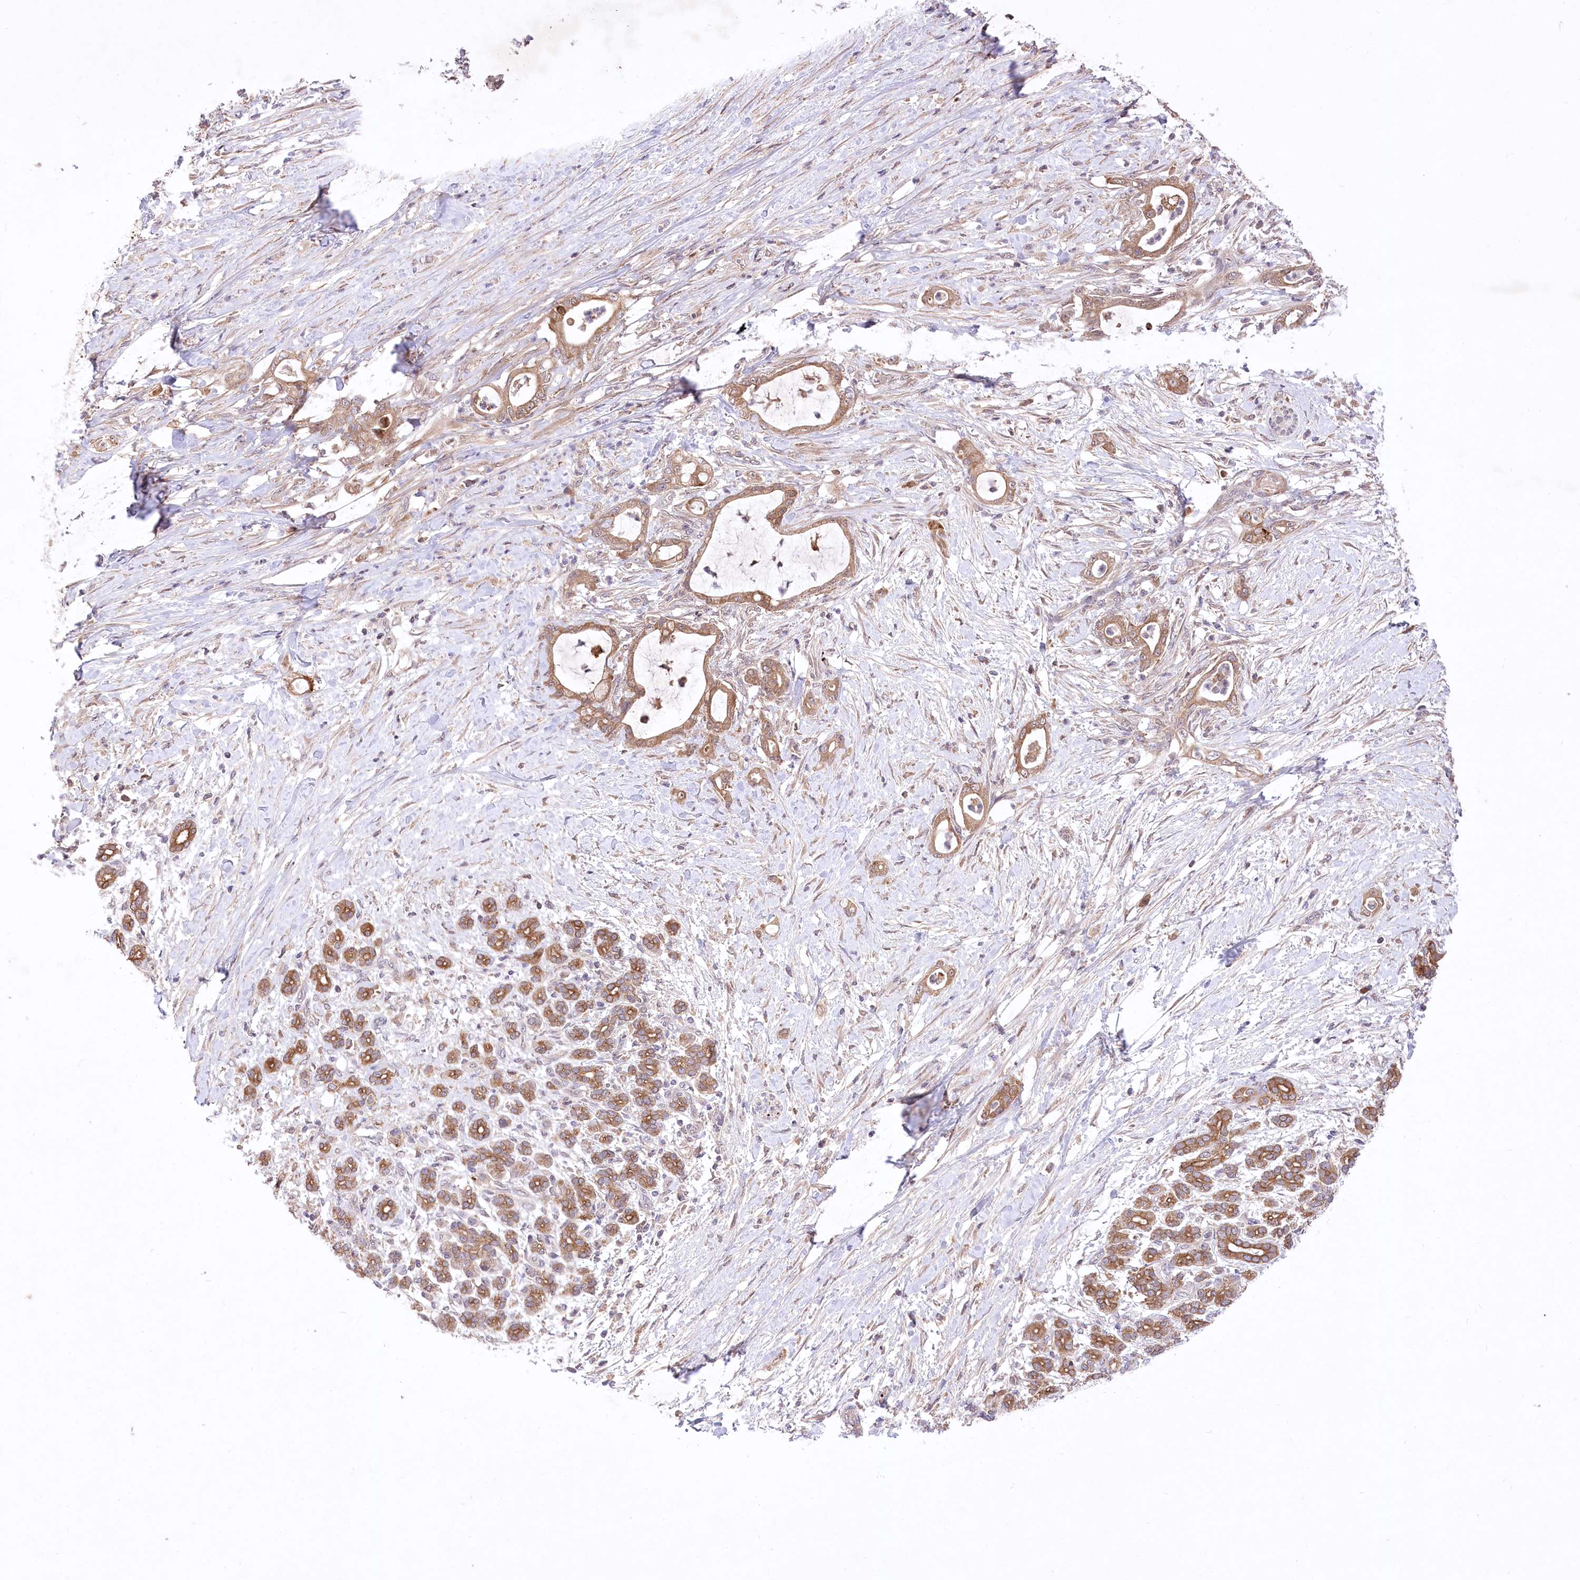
{"staining": {"intensity": "moderate", "quantity": ">75%", "location": "cytoplasmic/membranous"}, "tissue": "pancreatic cancer", "cell_type": "Tumor cells", "image_type": "cancer", "snomed": [{"axis": "morphology", "description": "Adenocarcinoma, NOS"}, {"axis": "topography", "description": "Pancreas"}], "caption": "A brown stain shows moderate cytoplasmic/membranous staining of a protein in pancreatic cancer tumor cells. Immunohistochemistry (ihc) stains the protein of interest in brown and the nuclei are stained blue.", "gene": "HELT", "patient": {"sex": "female", "age": 55}}